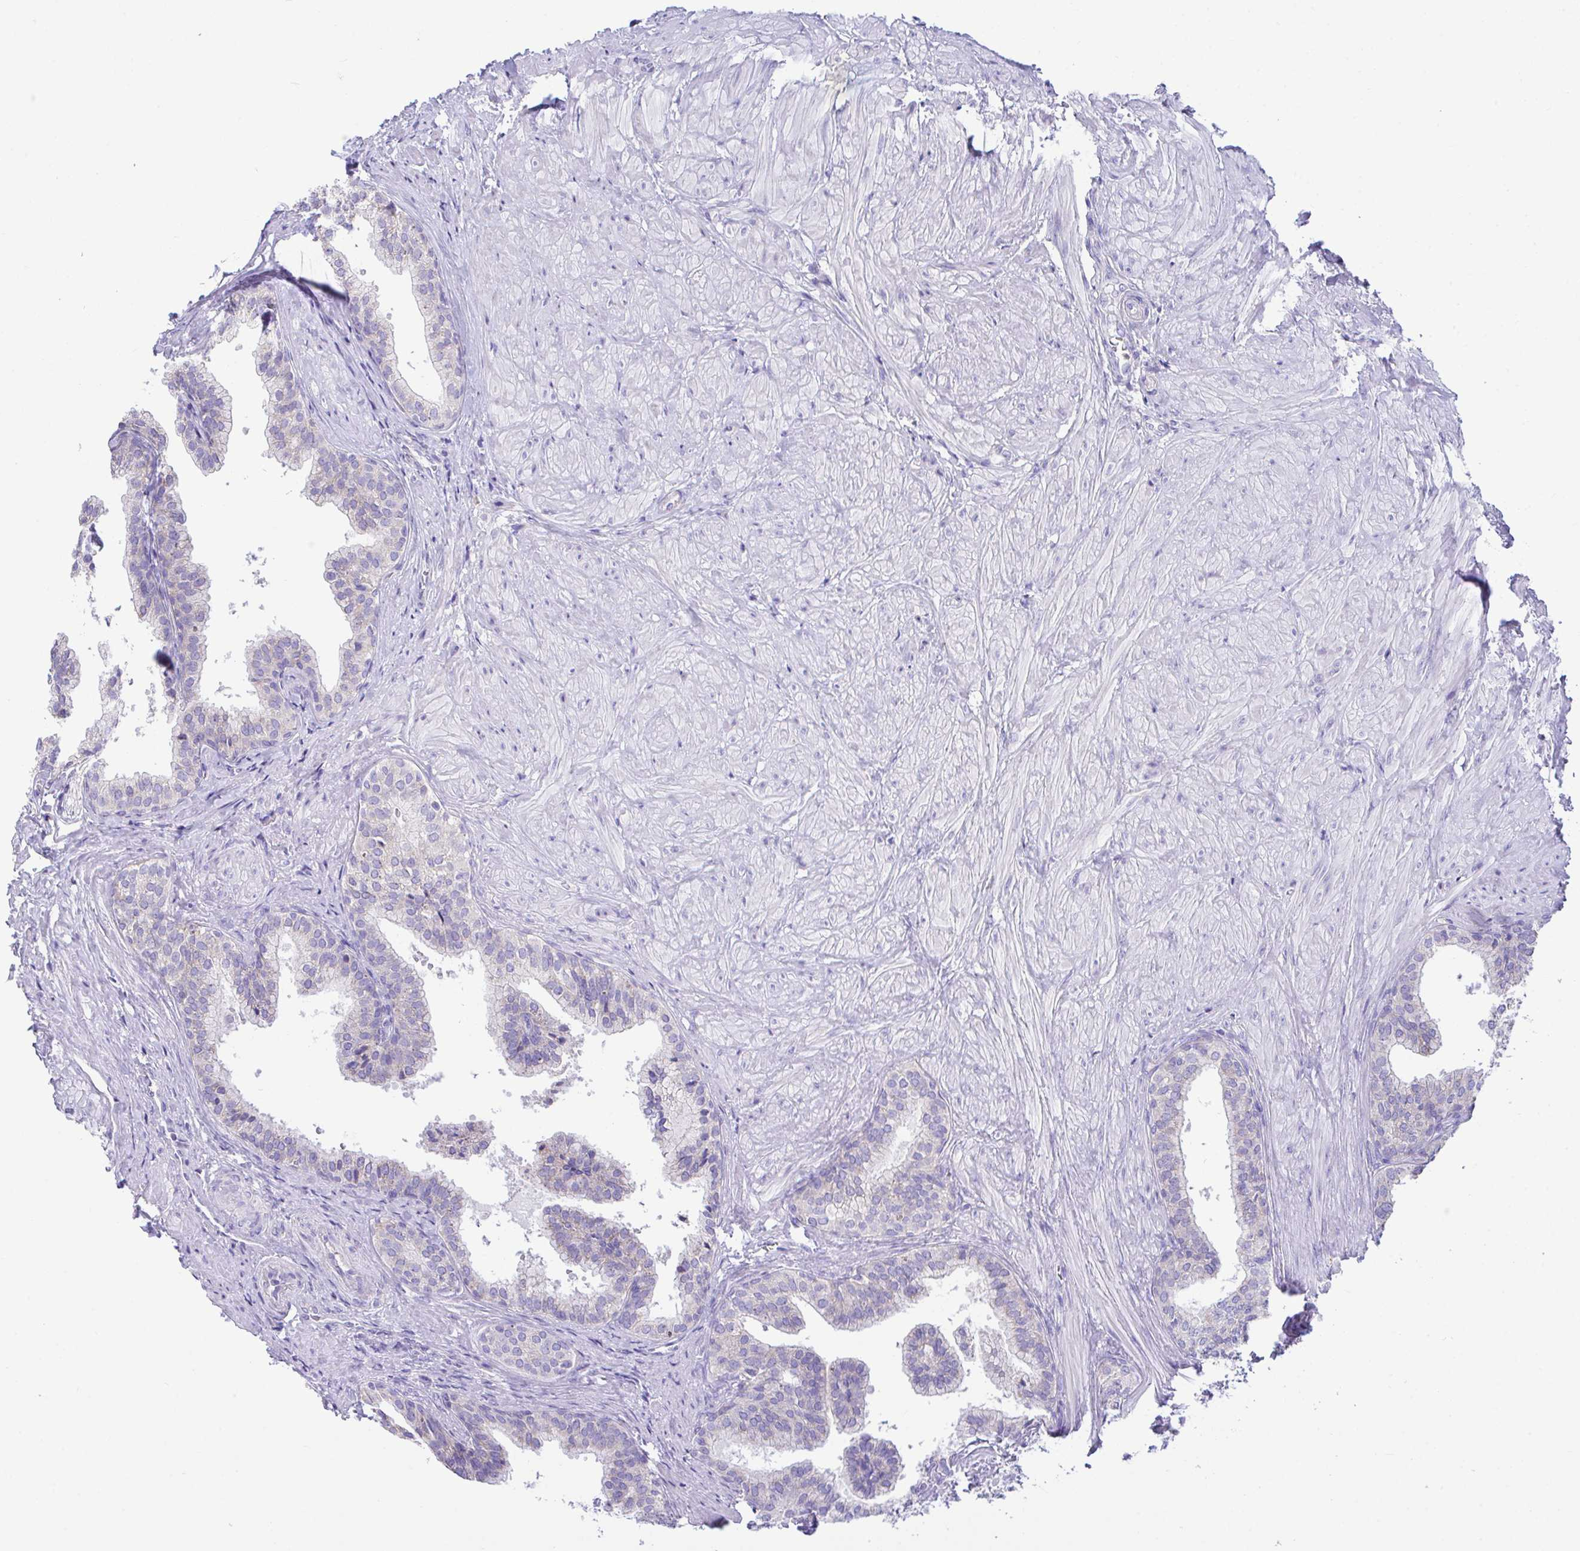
{"staining": {"intensity": "weak", "quantity": "<25%", "location": "cytoplasmic/membranous"}, "tissue": "prostate", "cell_type": "Glandular cells", "image_type": "normal", "snomed": [{"axis": "morphology", "description": "Normal tissue, NOS"}, {"axis": "topography", "description": "Prostate"}, {"axis": "topography", "description": "Peripheral nerve tissue"}], "caption": "Glandular cells show no significant protein positivity in normal prostate. Nuclei are stained in blue.", "gene": "NLRP8", "patient": {"sex": "male", "age": 55}}